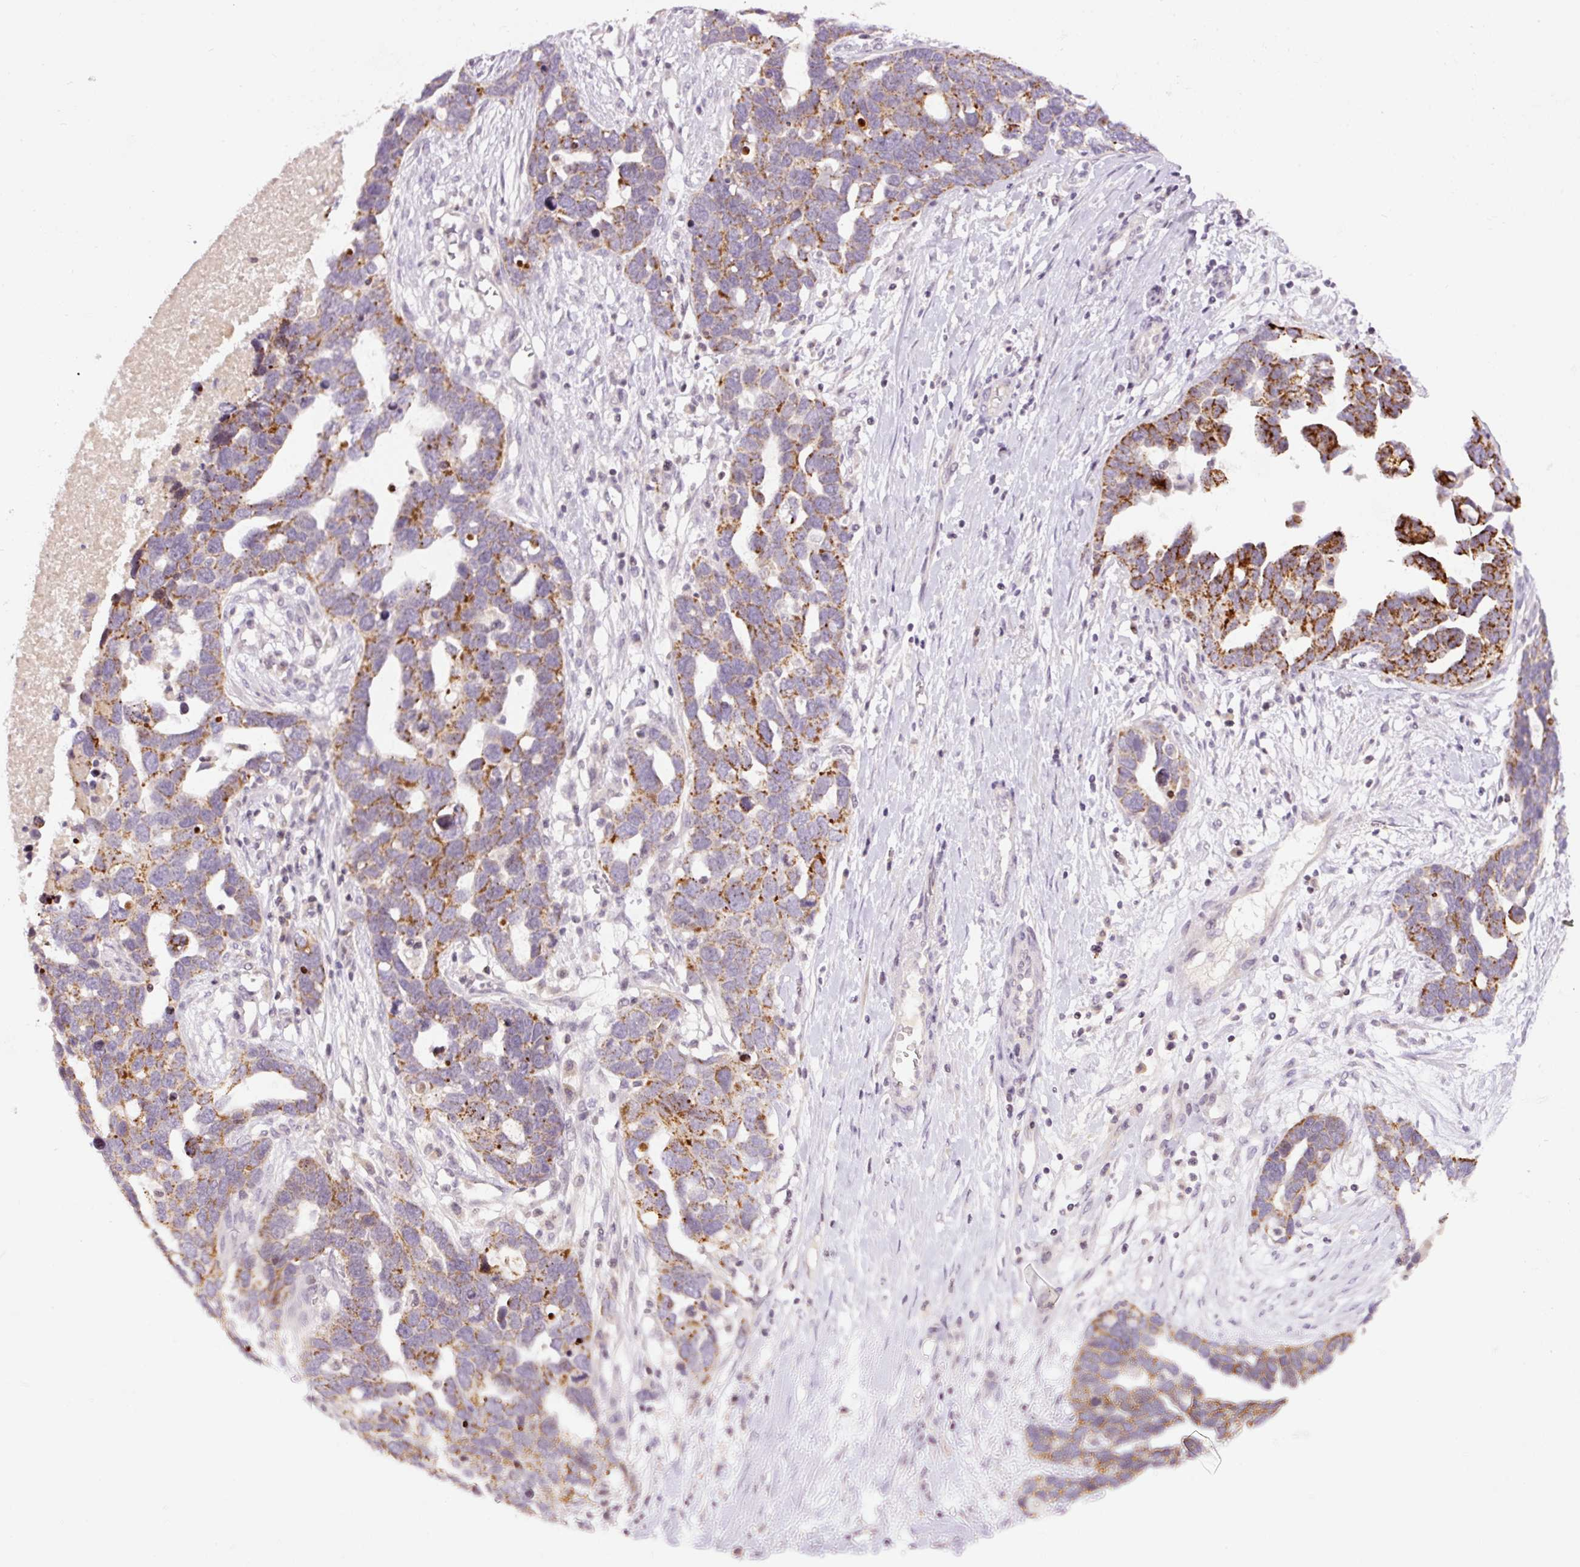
{"staining": {"intensity": "strong", "quantity": "25%-75%", "location": "cytoplasmic/membranous"}, "tissue": "ovarian cancer", "cell_type": "Tumor cells", "image_type": "cancer", "snomed": [{"axis": "morphology", "description": "Cystadenocarcinoma, serous, NOS"}, {"axis": "topography", "description": "Ovary"}], "caption": "High-power microscopy captured an immunohistochemistry (IHC) photomicrograph of ovarian cancer, revealing strong cytoplasmic/membranous staining in about 25%-75% of tumor cells. The staining is performed using DAB brown chromogen to label protein expression. The nuclei are counter-stained blue using hematoxylin.", "gene": "ABHD11", "patient": {"sex": "female", "age": 54}}